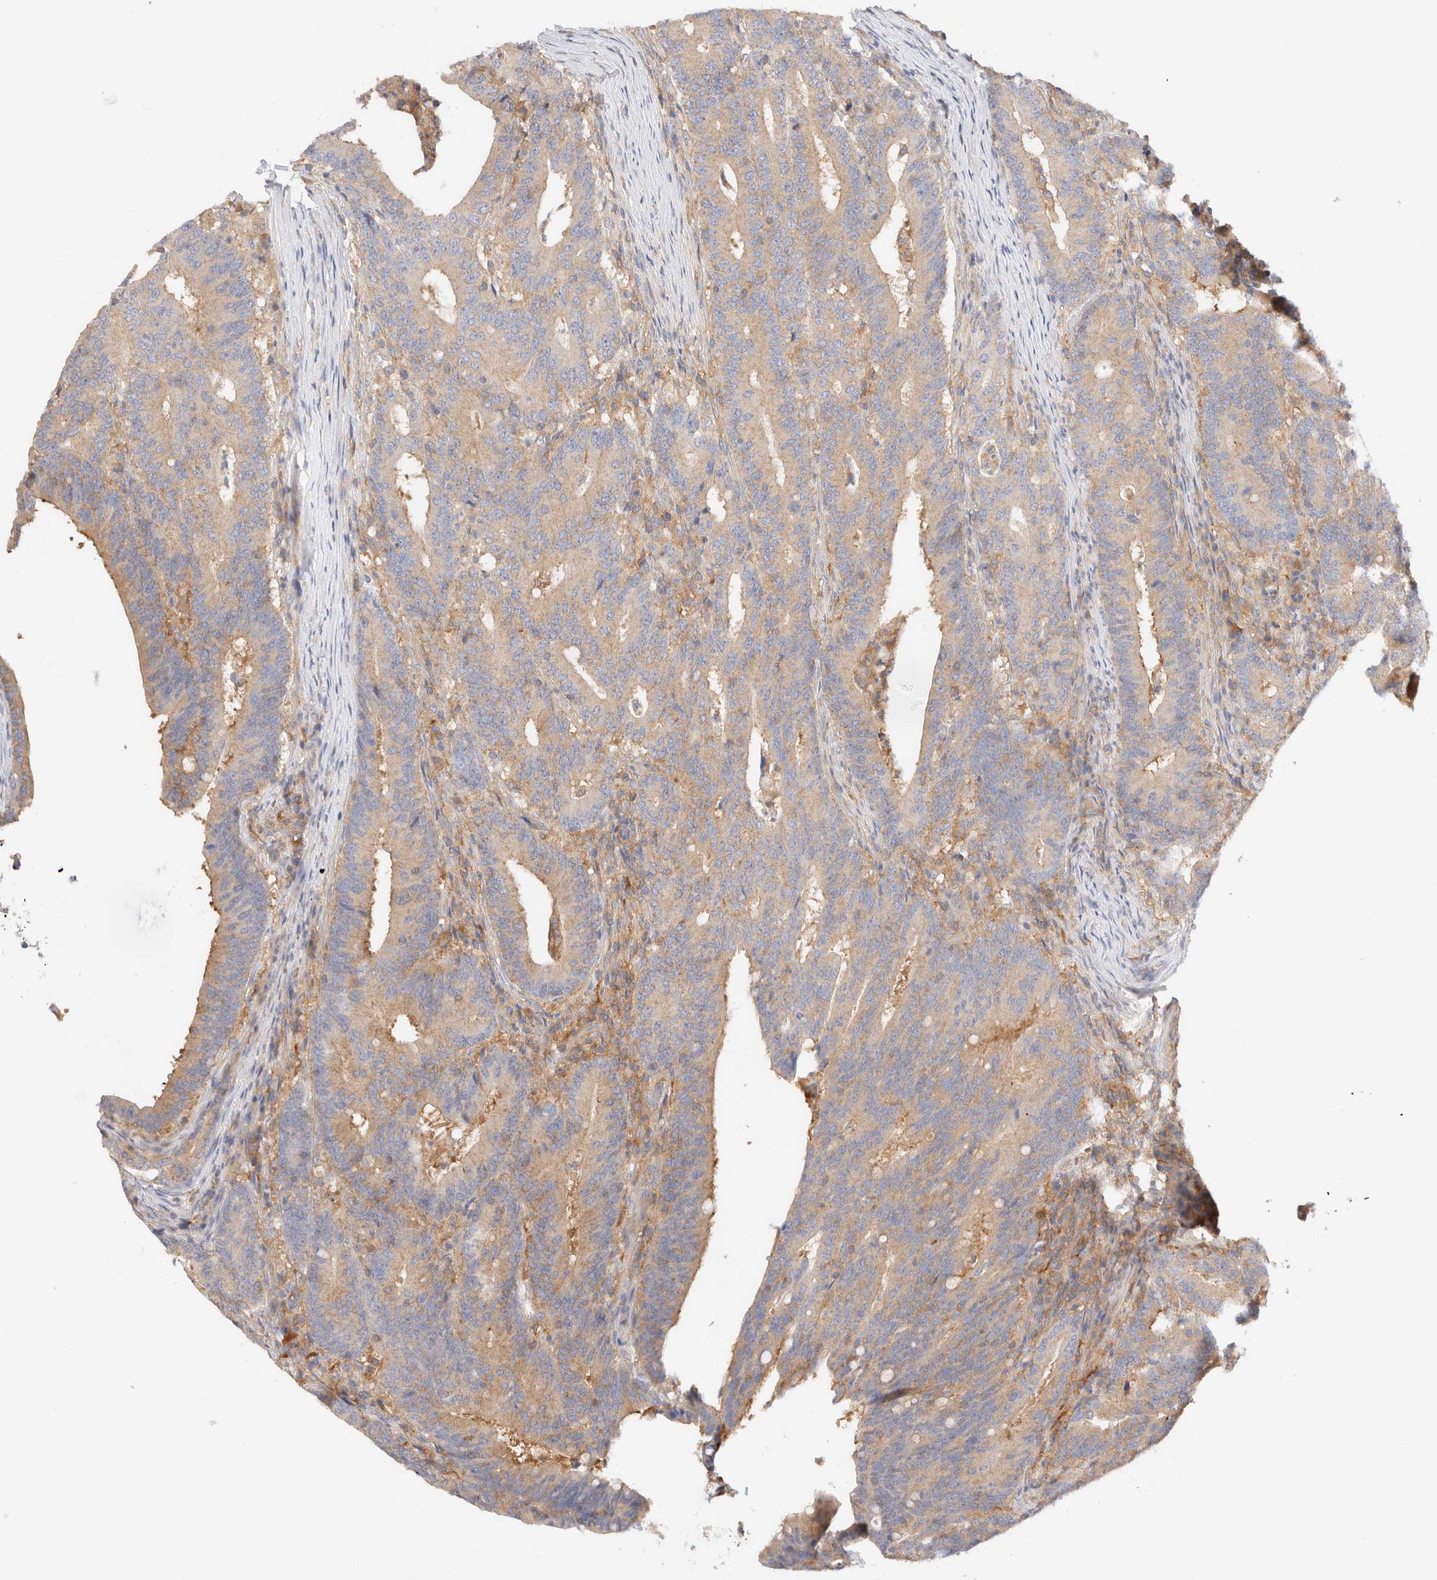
{"staining": {"intensity": "weak", "quantity": ">75%", "location": "cytoplasmic/membranous"}, "tissue": "colorectal cancer", "cell_type": "Tumor cells", "image_type": "cancer", "snomed": [{"axis": "morphology", "description": "Adenocarcinoma, NOS"}, {"axis": "topography", "description": "Colon"}], "caption": "This is a histology image of immunohistochemistry (IHC) staining of colorectal cancer, which shows weak positivity in the cytoplasmic/membranous of tumor cells.", "gene": "RABEP1", "patient": {"sex": "female", "age": 66}}